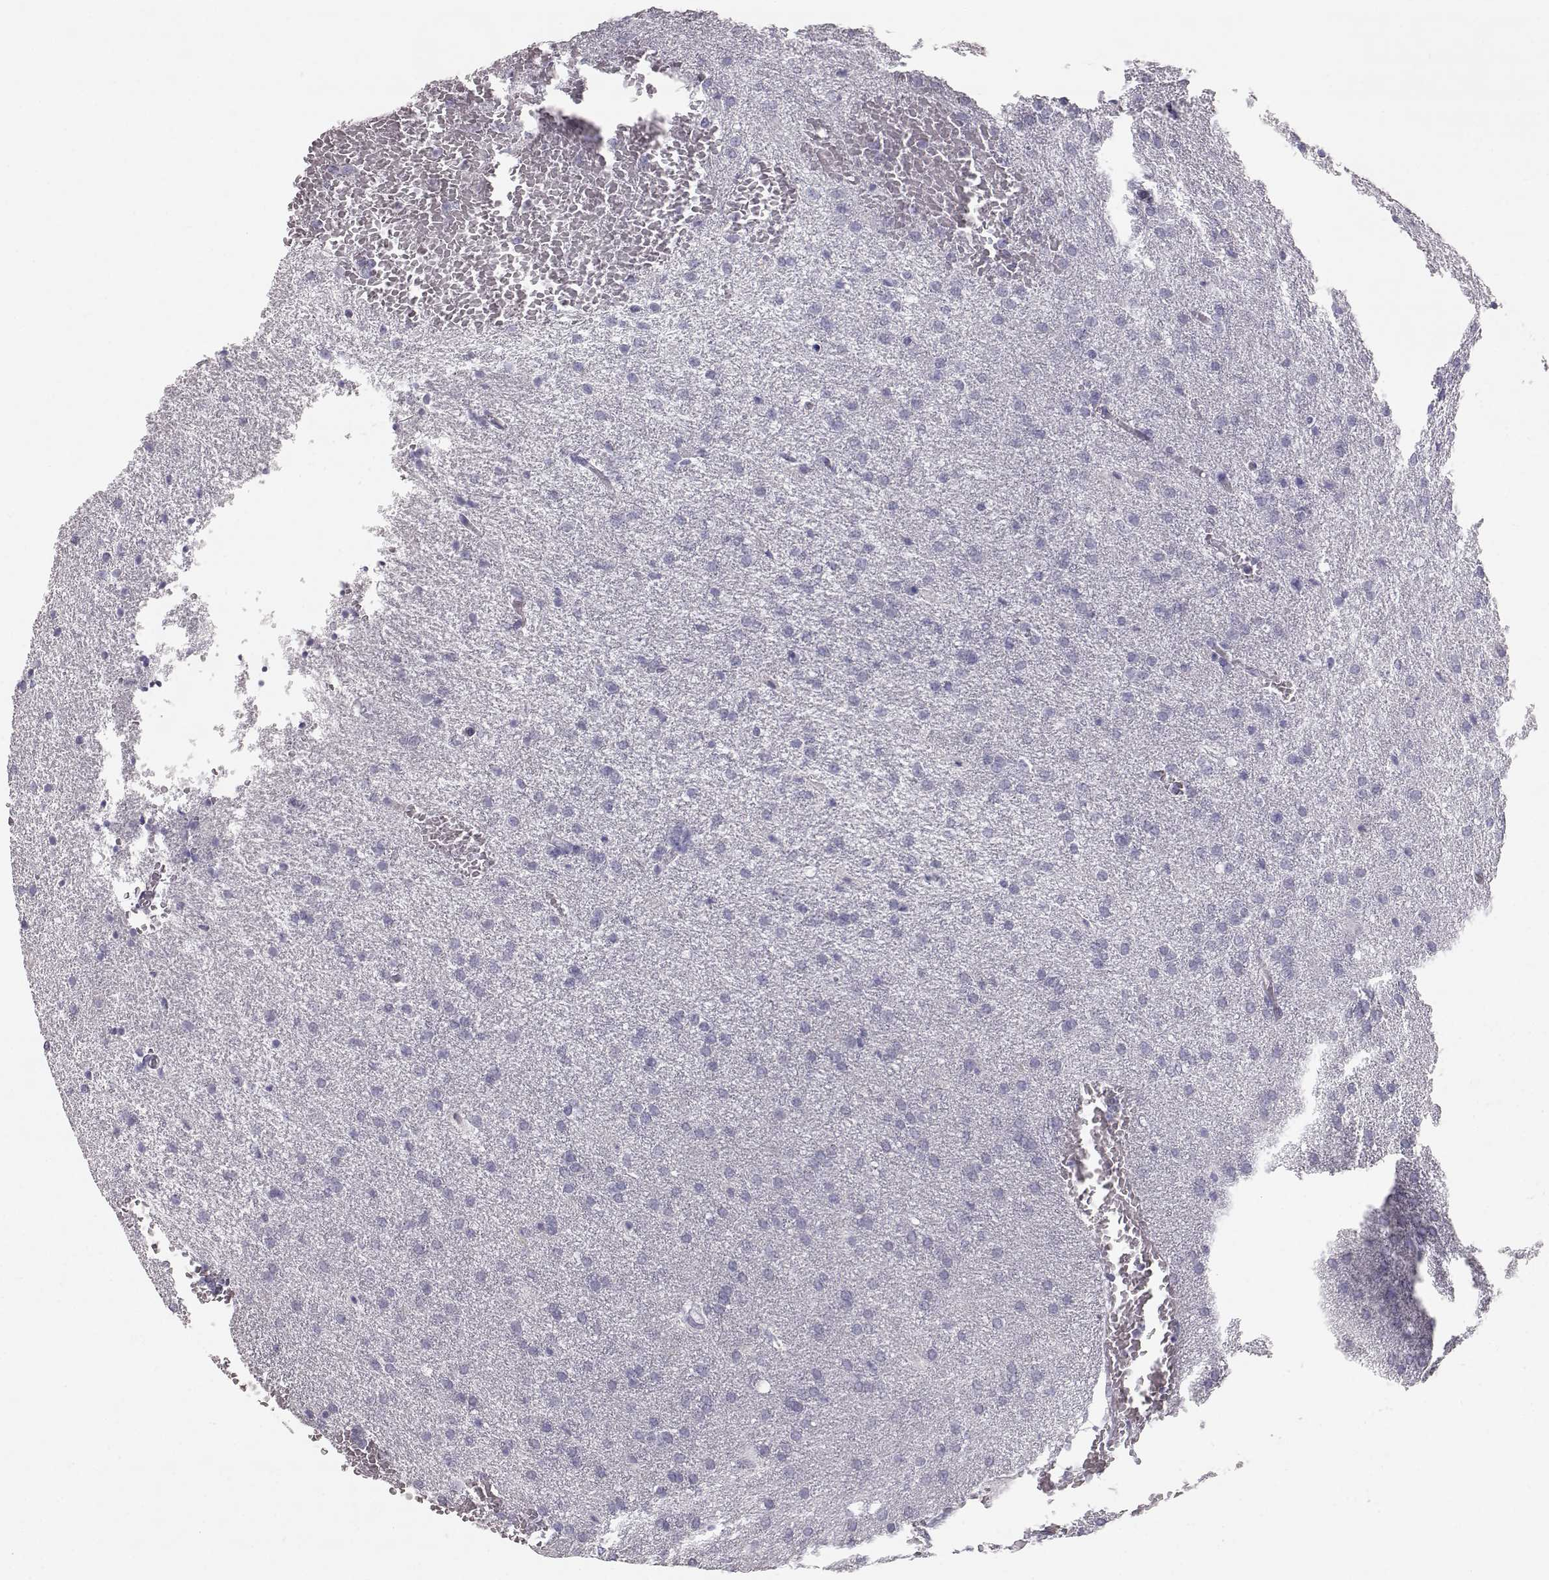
{"staining": {"intensity": "negative", "quantity": "none", "location": "none"}, "tissue": "glioma", "cell_type": "Tumor cells", "image_type": "cancer", "snomed": [{"axis": "morphology", "description": "Glioma, malignant, High grade"}, {"axis": "topography", "description": "Brain"}], "caption": "Immunohistochemistry photomicrograph of neoplastic tissue: human malignant glioma (high-grade) stained with DAB (3,3'-diaminobenzidine) reveals no significant protein staining in tumor cells. The staining was performed using DAB (3,3'-diaminobenzidine) to visualize the protein expression in brown, while the nuclei were stained in blue with hematoxylin (Magnification: 20x).", "gene": "KRT33A", "patient": {"sex": "male", "age": 68}}